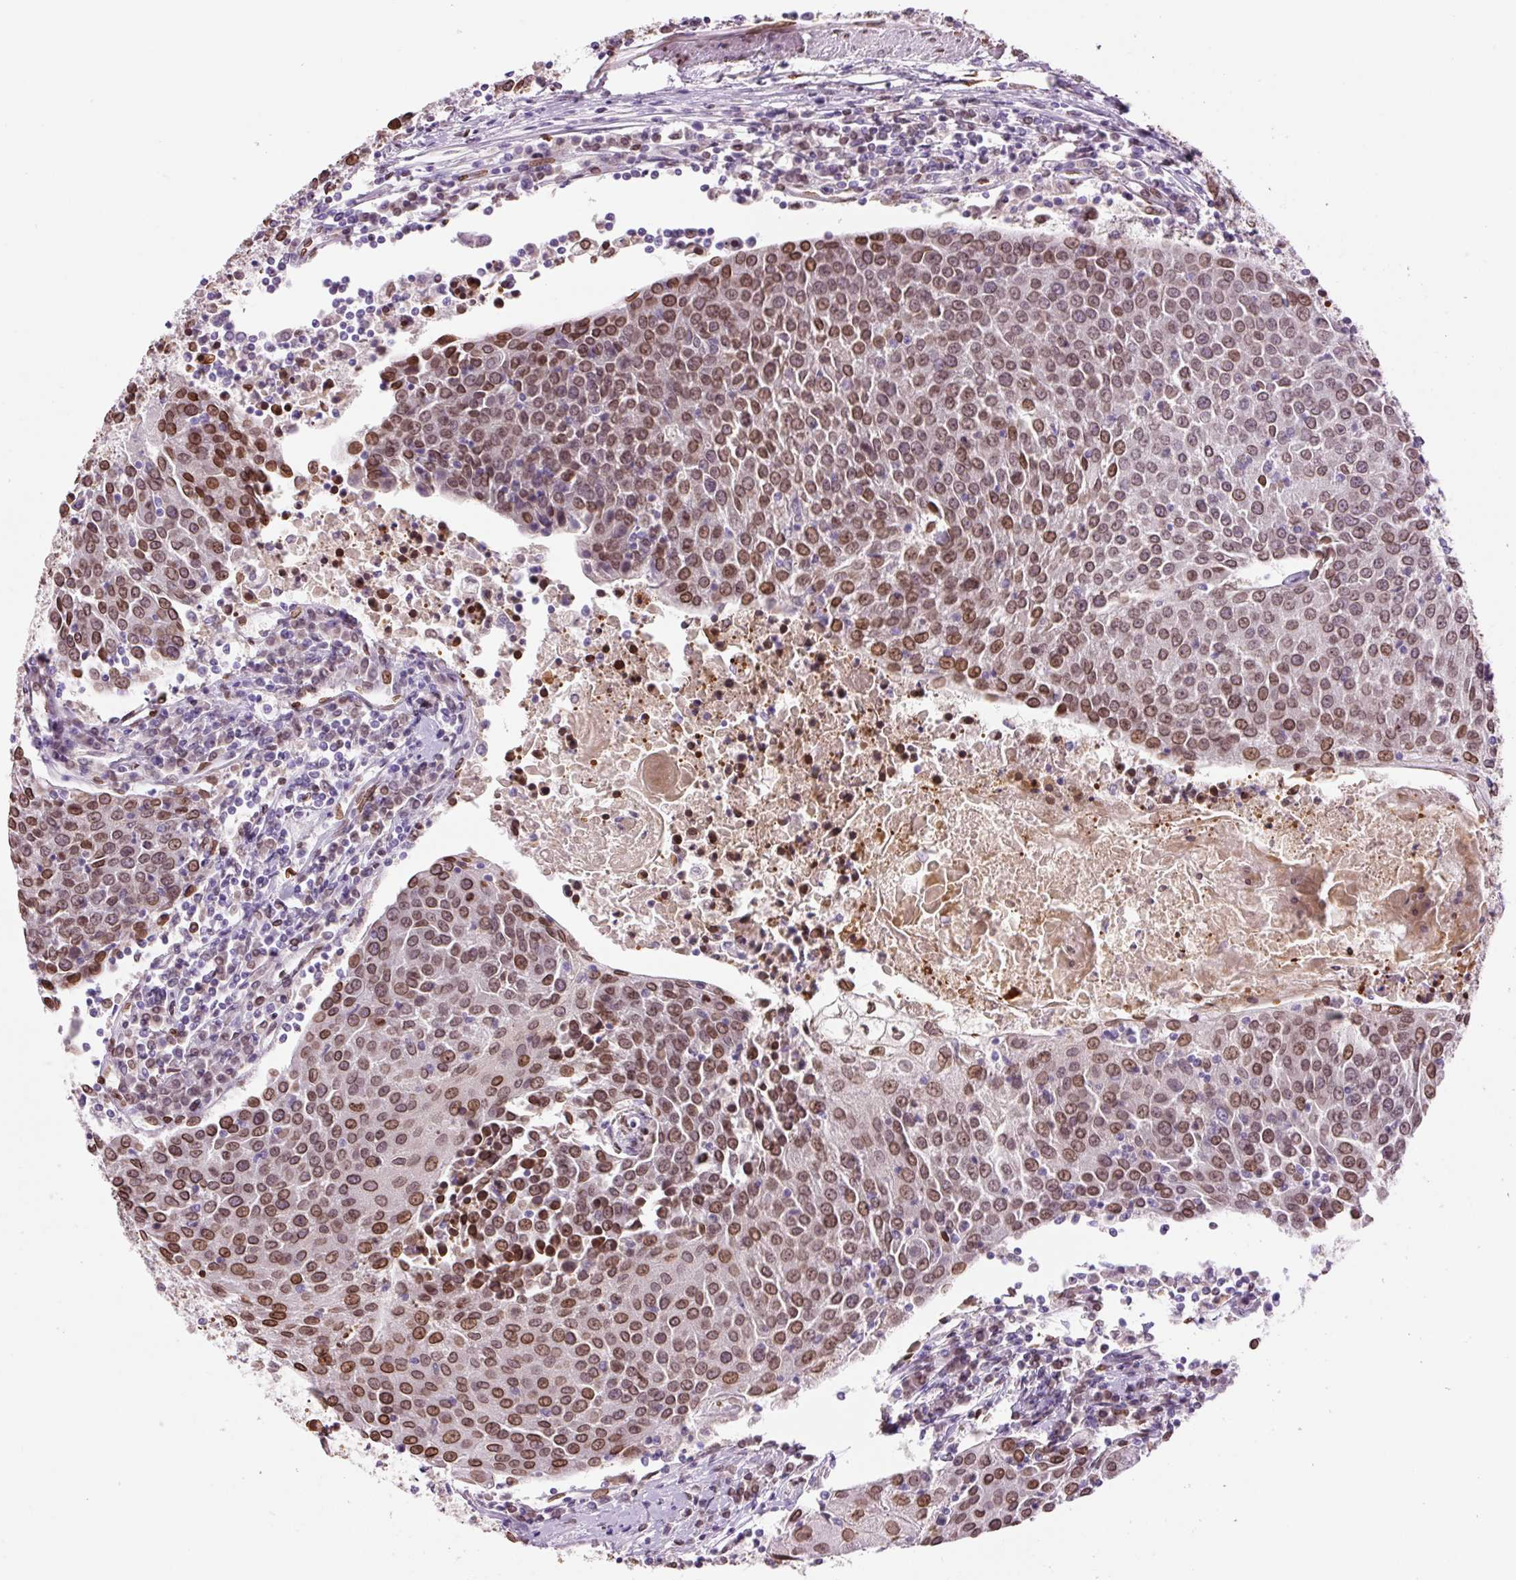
{"staining": {"intensity": "moderate", "quantity": ">75%", "location": "cytoplasmic/membranous,nuclear"}, "tissue": "urothelial cancer", "cell_type": "Tumor cells", "image_type": "cancer", "snomed": [{"axis": "morphology", "description": "Urothelial carcinoma, High grade"}, {"axis": "topography", "description": "Urinary bladder"}], "caption": "High-grade urothelial carcinoma stained with DAB immunohistochemistry (IHC) shows medium levels of moderate cytoplasmic/membranous and nuclear staining in approximately >75% of tumor cells.", "gene": "ZNF224", "patient": {"sex": "female", "age": 85}}